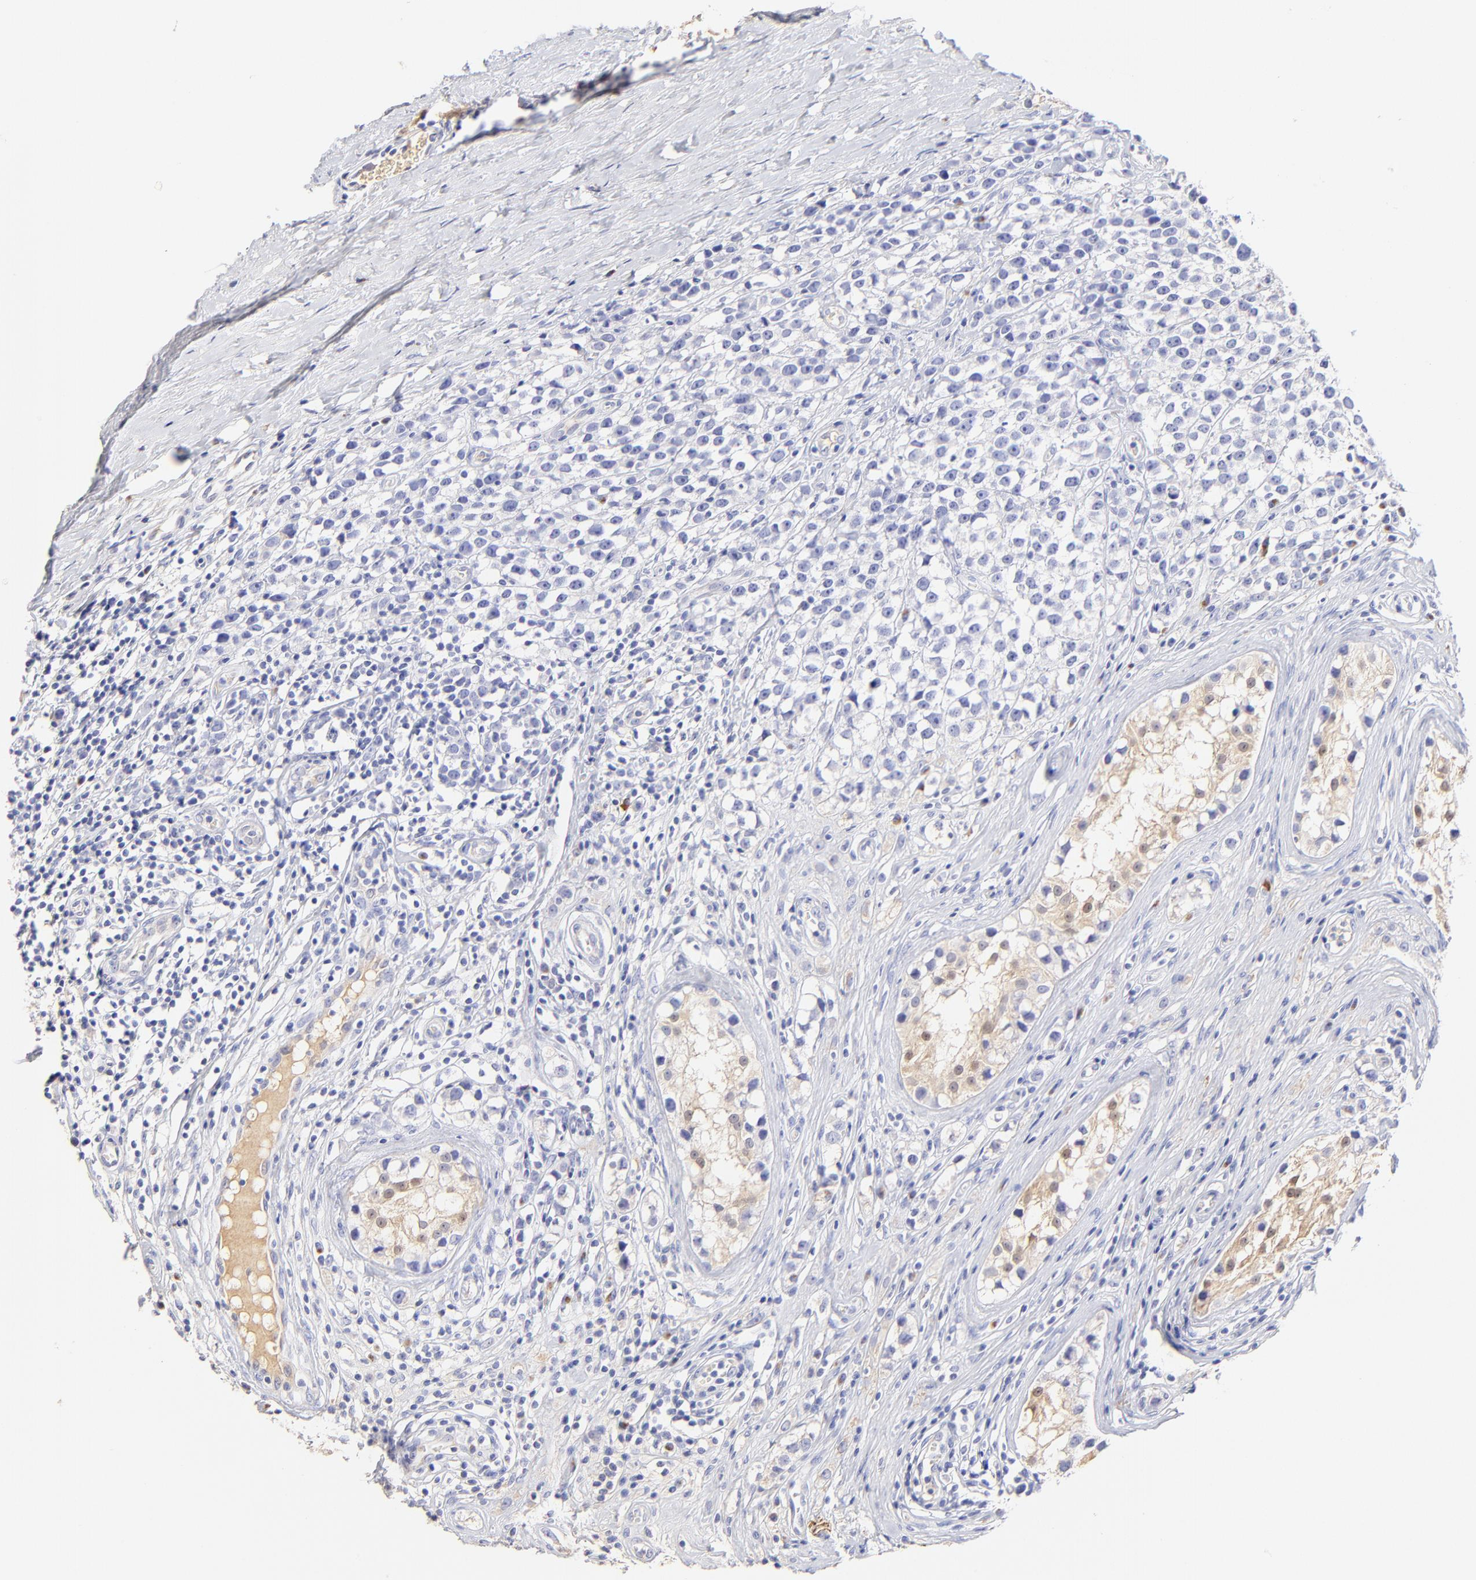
{"staining": {"intensity": "weak", "quantity": "<25%", "location": "cytoplasmic/membranous,nuclear"}, "tissue": "testis cancer", "cell_type": "Tumor cells", "image_type": "cancer", "snomed": [{"axis": "morphology", "description": "Seminoma, NOS"}, {"axis": "topography", "description": "Testis"}], "caption": "Immunohistochemistry (IHC) of testis cancer shows no positivity in tumor cells.", "gene": "ASB9", "patient": {"sex": "male", "age": 25}}